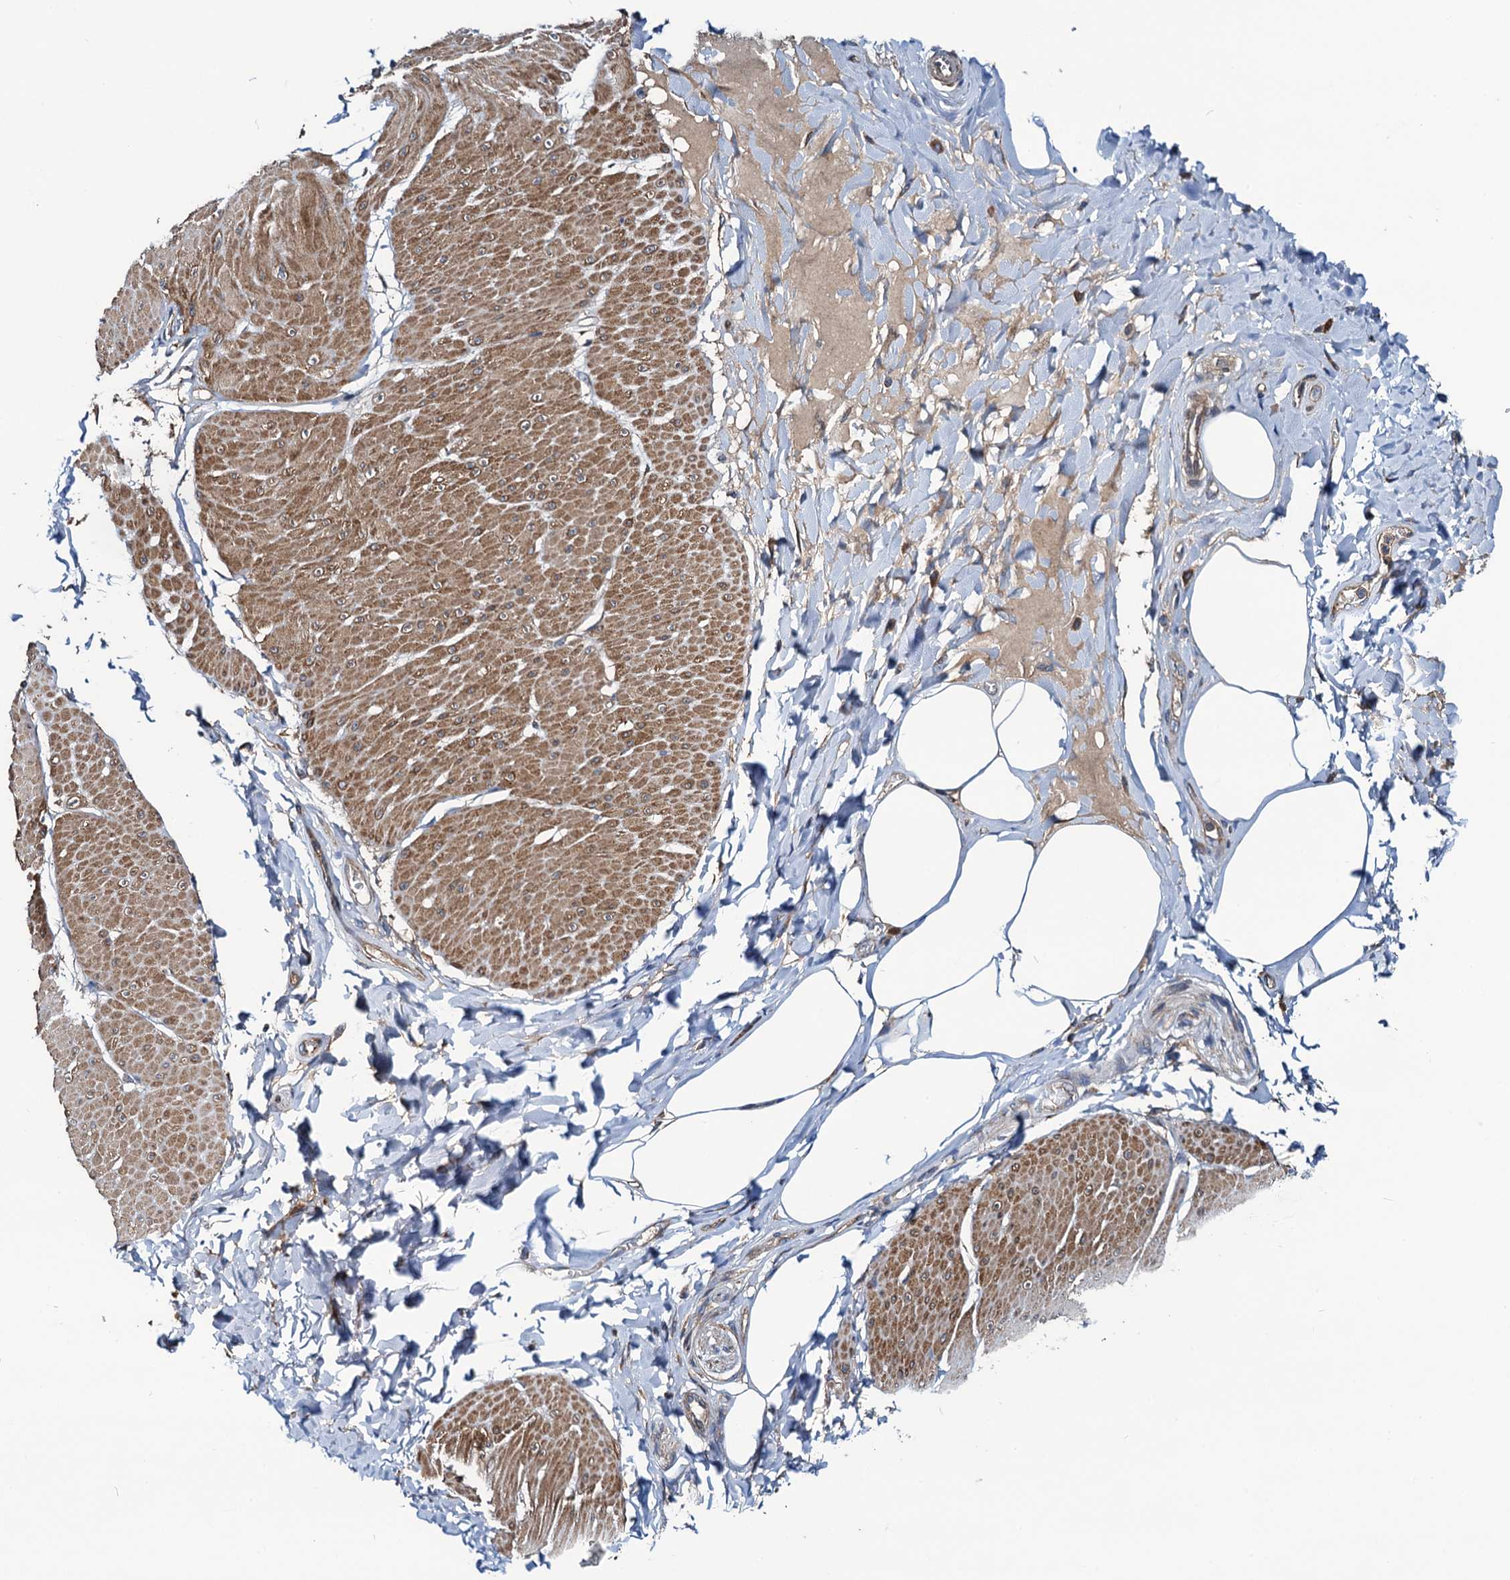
{"staining": {"intensity": "moderate", "quantity": ">75%", "location": "cytoplasmic/membranous"}, "tissue": "smooth muscle", "cell_type": "Smooth muscle cells", "image_type": "normal", "snomed": [{"axis": "morphology", "description": "Urothelial carcinoma, High grade"}, {"axis": "topography", "description": "Urinary bladder"}], "caption": "Protein expression analysis of benign smooth muscle demonstrates moderate cytoplasmic/membranous positivity in approximately >75% of smooth muscle cells.", "gene": "NEK1", "patient": {"sex": "male", "age": 46}}